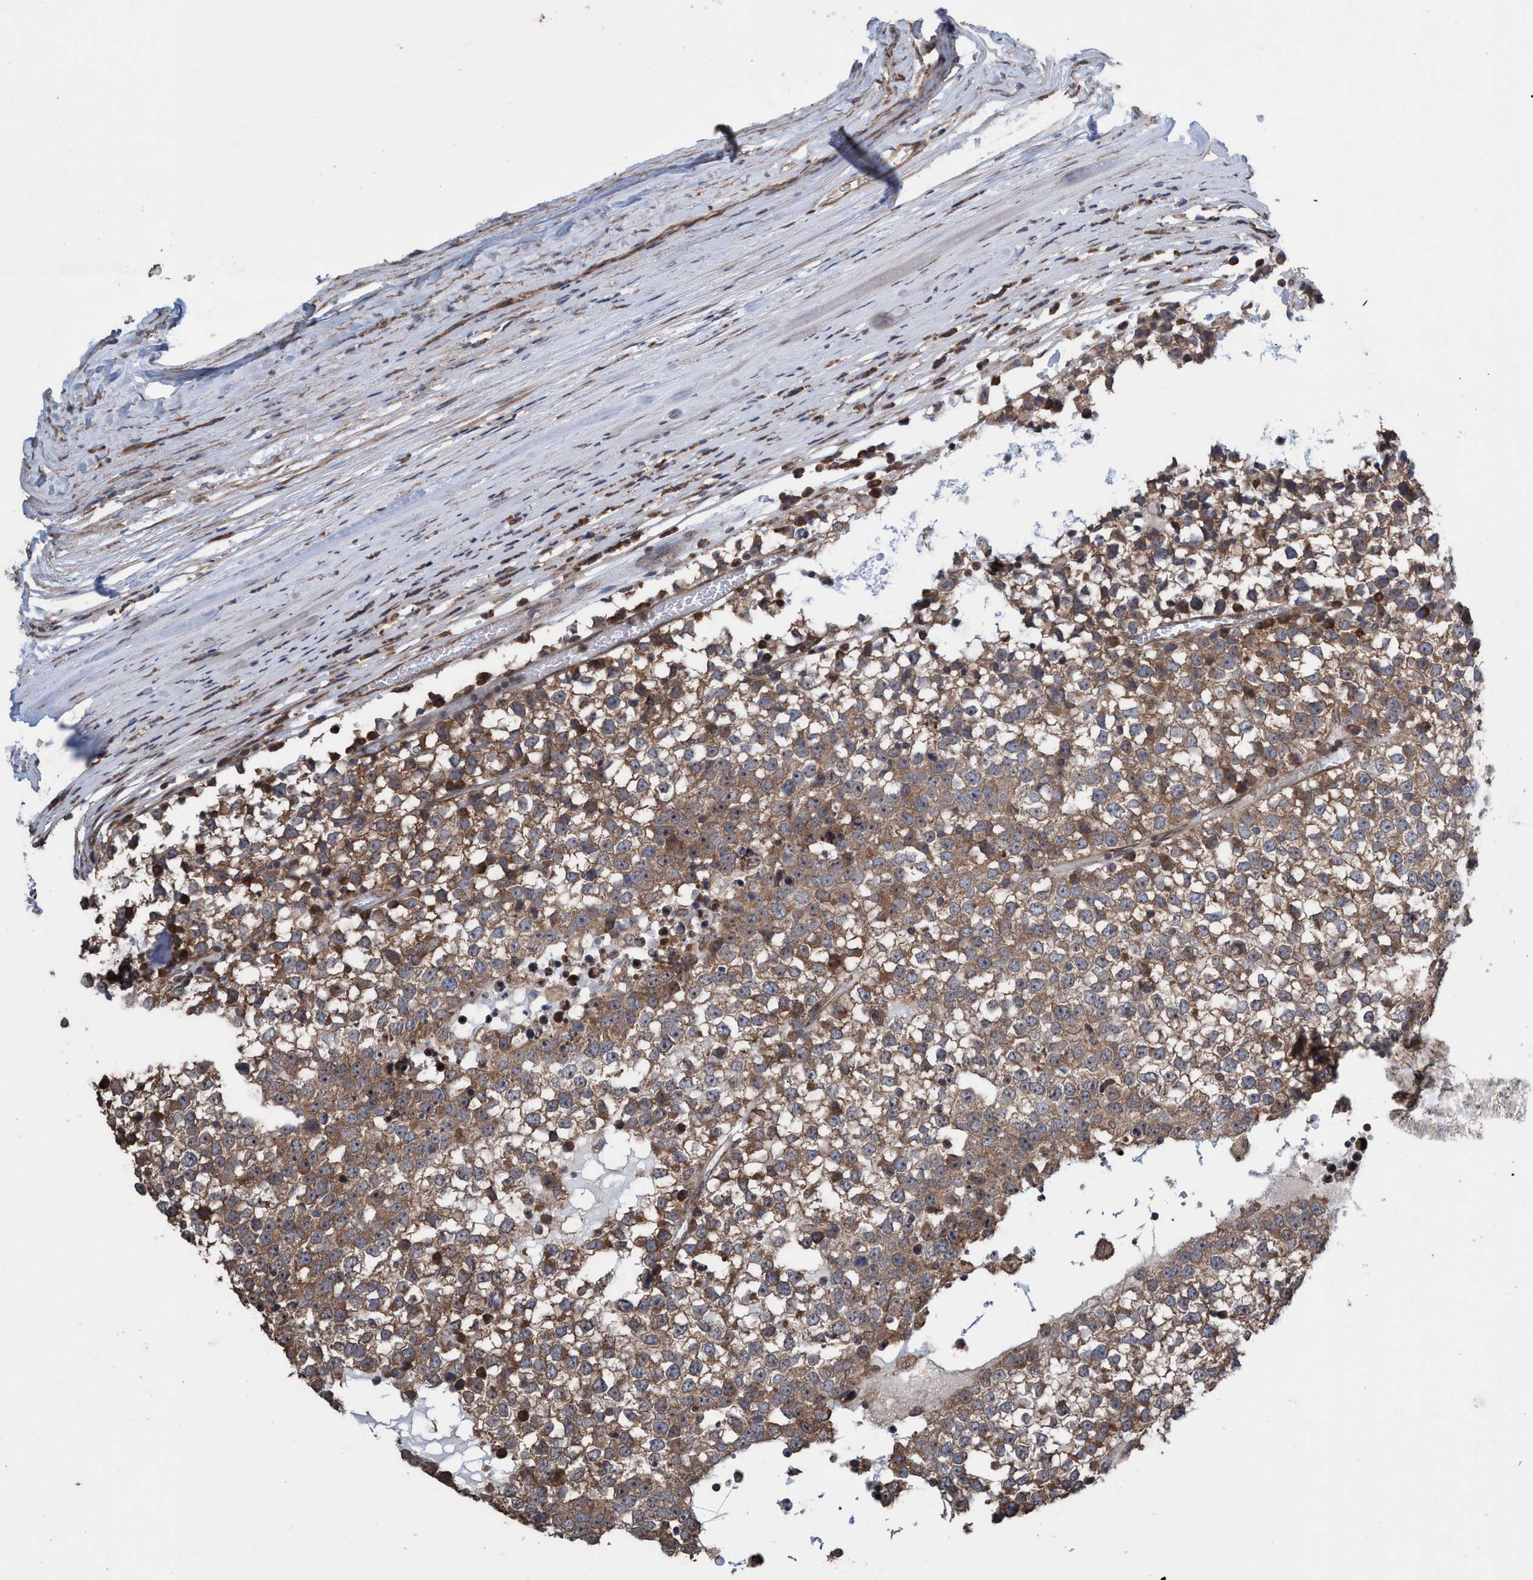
{"staining": {"intensity": "moderate", "quantity": ">75%", "location": "cytoplasmic/membranous"}, "tissue": "testis cancer", "cell_type": "Tumor cells", "image_type": "cancer", "snomed": [{"axis": "morphology", "description": "Seminoma, NOS"}, {"axis": "topography", "description": "Testis"}], "caption": "Protein staining reveals moderate cytoplasmic/membranous staining in approximately >75% of tumor cells in testis cancer.", "gene": "METAP2", "patient": {"sex": "male", "age": 65}}